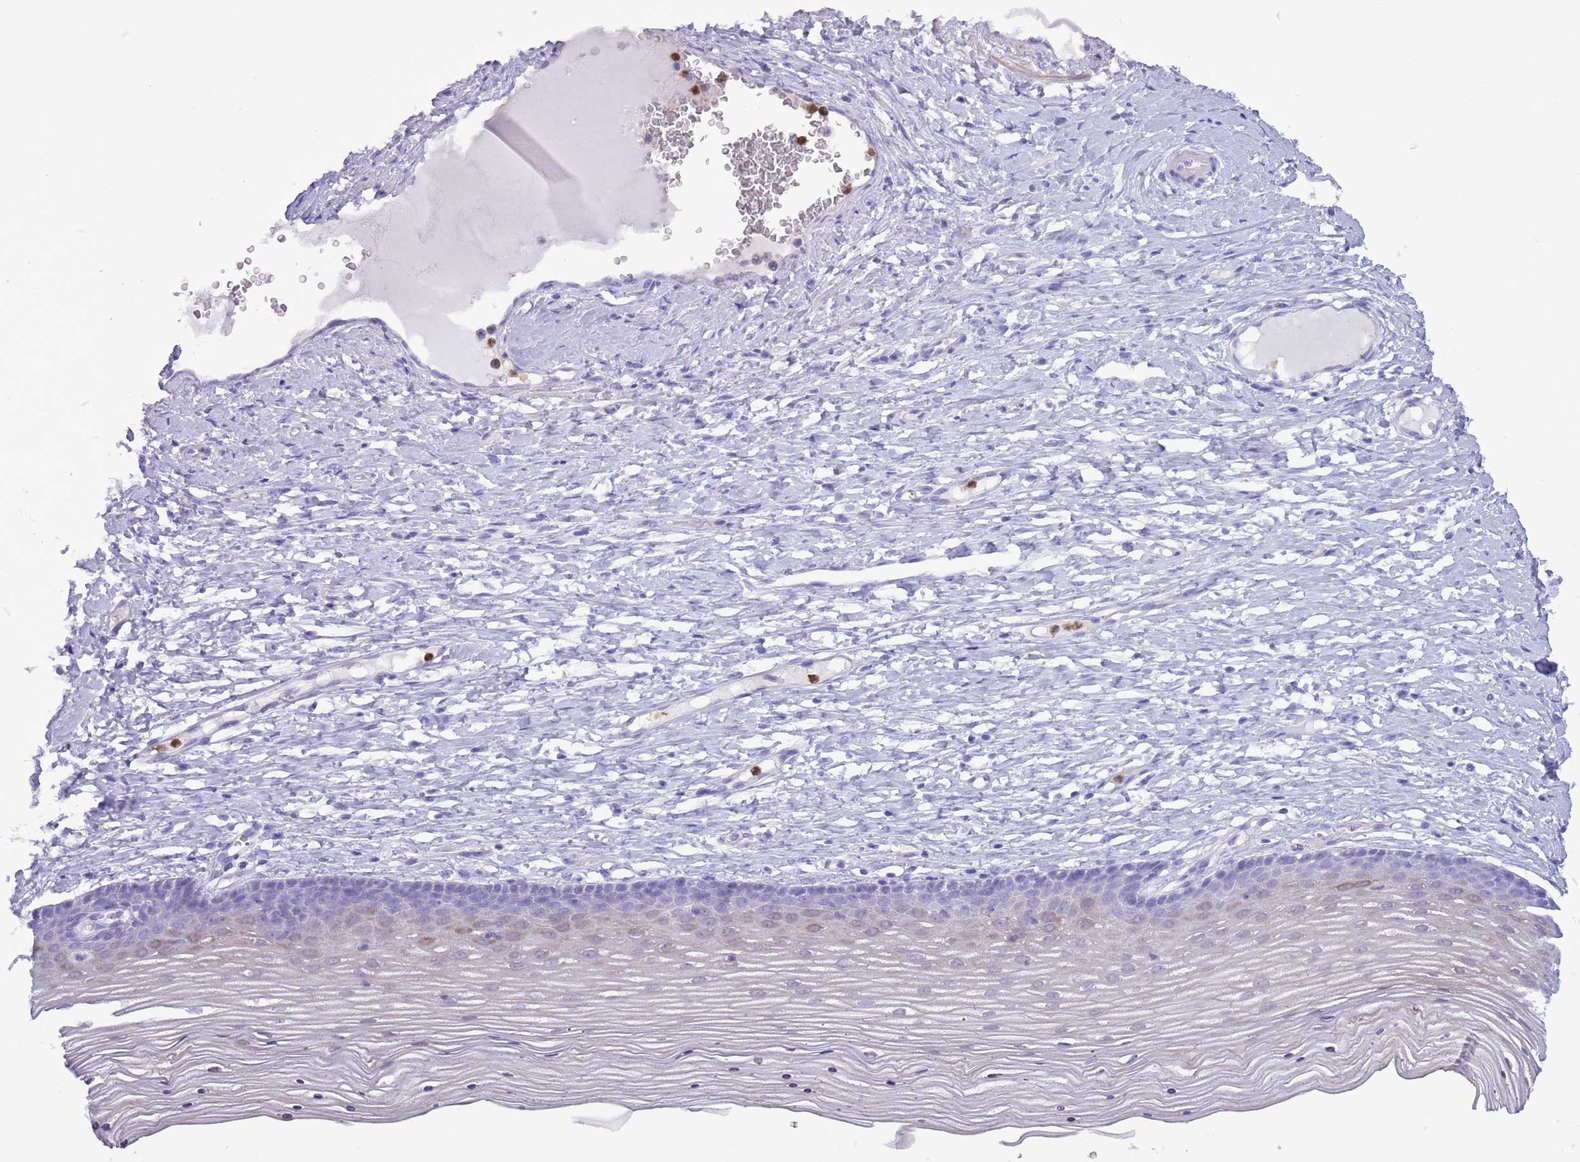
{"staining": {"intensity": "weak", "quantity": ">75%", "location": "cytoplasmic/membranous"}, "tissue": "cervix", "cell_type": "Glandular cells", "image_type": "normal", "snomed": [{"axis": "morphology", "description": "Normal tissue, NOS"}, {"axis": "topography", "description": "Cervix"}], "caption": "Immunohistochemical staining of unremarkable cervix shows low levels of weak cytoplasmic/membranous positivity in approximately >75% of glandular cells. (DAB IHC, brown staining for protein, blue staining for nuclei).", "gene": "OR6M1", "patient": {"sex": "female", "age": 42}}